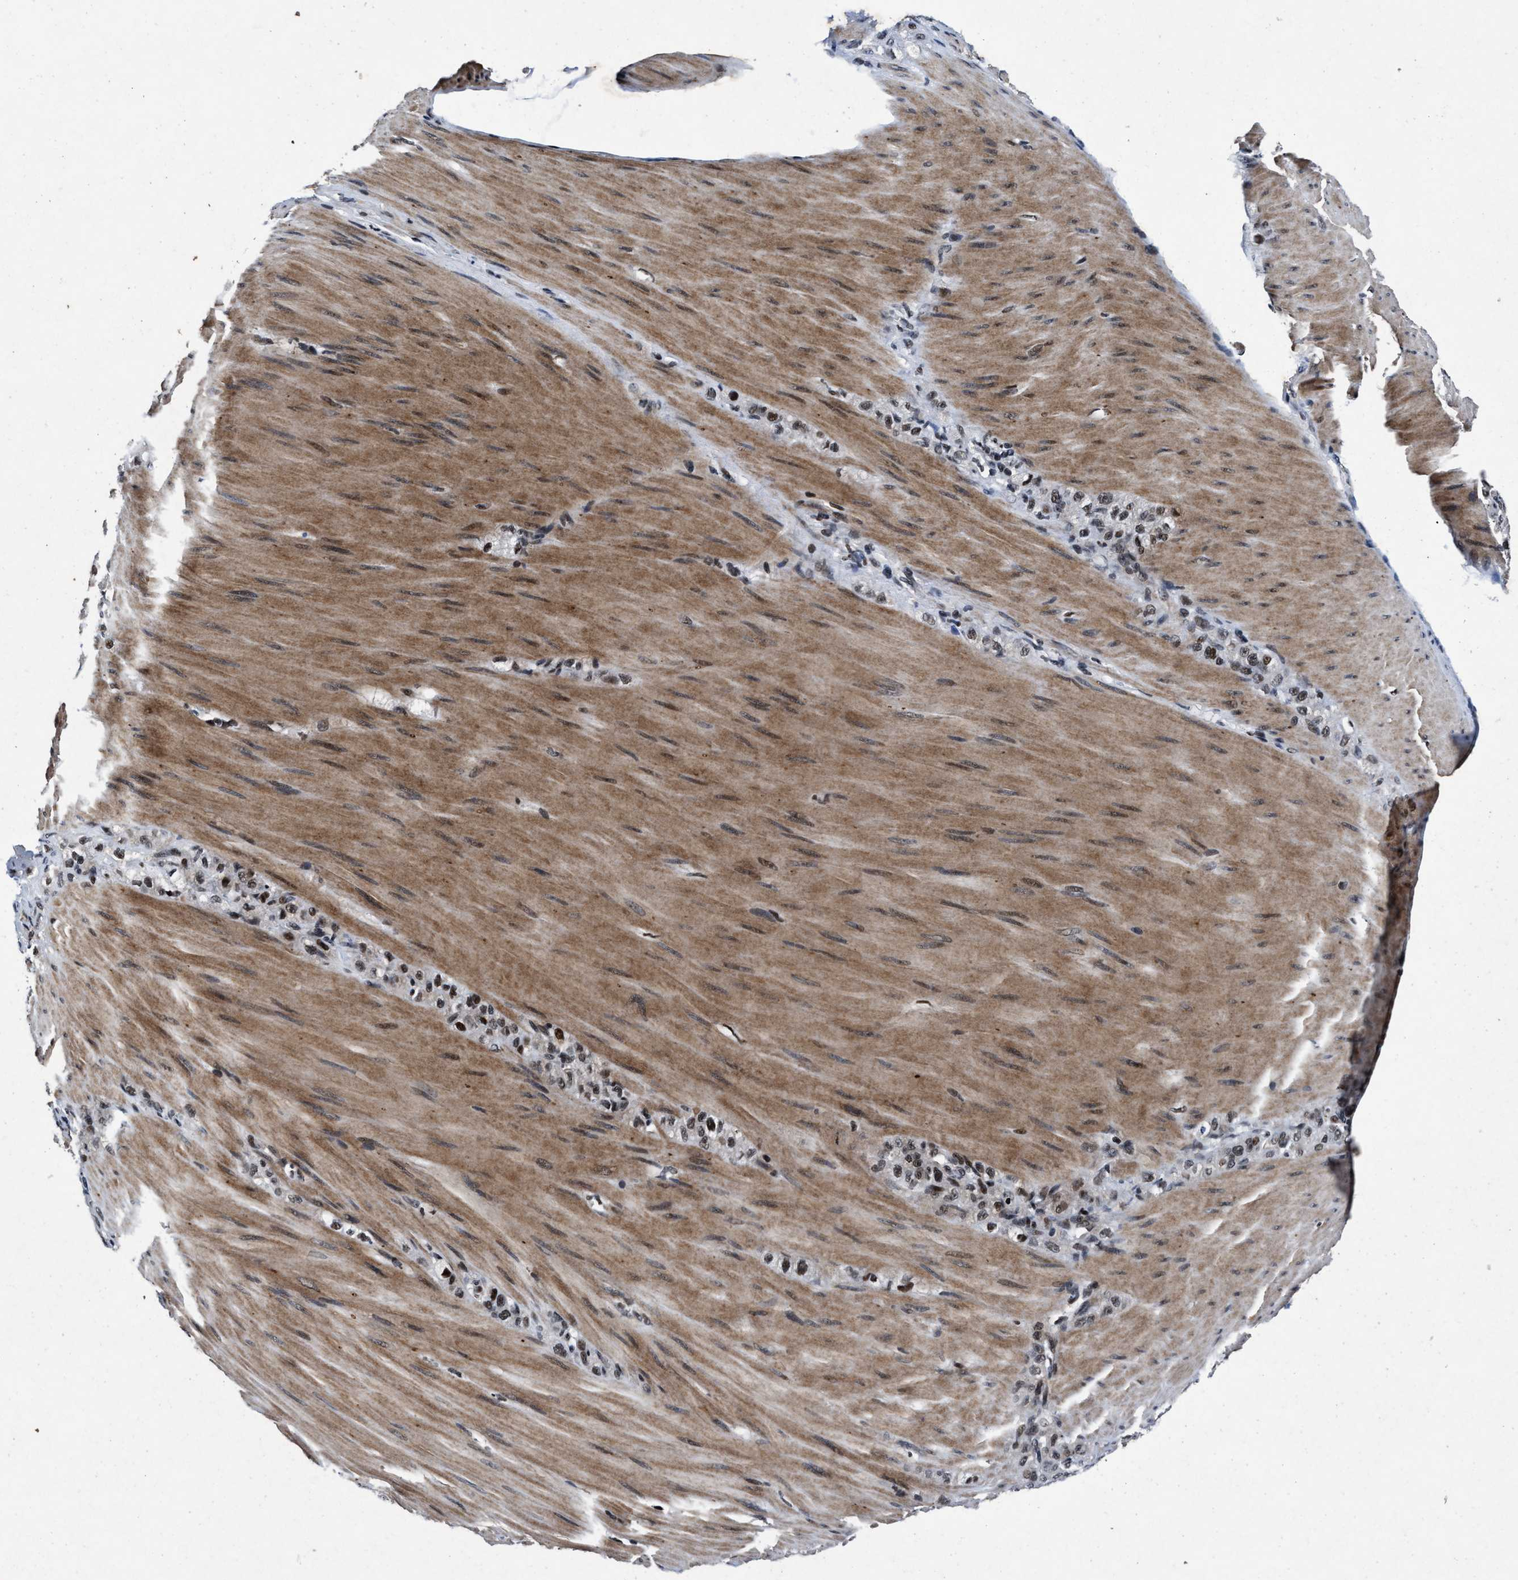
{"staining": {"intensity": "moderate", "quantity": ">75%", "location": "nuclear"}, "tissue": "stomach cancer", "cell_type": "Tumor cells", "image_type": "cancer", "snomed": [{"axis": "morphology", "description": "Normal tissue, NOS"}, {"axis": "morphology", "description": "Adenocarcinoma, NOS"}, {"axis": "topography", "description": "Stomach"}], "caption": "Immunohistochemical staining of stomach cancer reveals medium levels of moderate nuclear staining in approximately >75% of tumor cells. (Brightfield microscopy of DAB IHC at high magnification).", "gene": "ZNF233", "patient": {"sex": "male", "age": 82}}